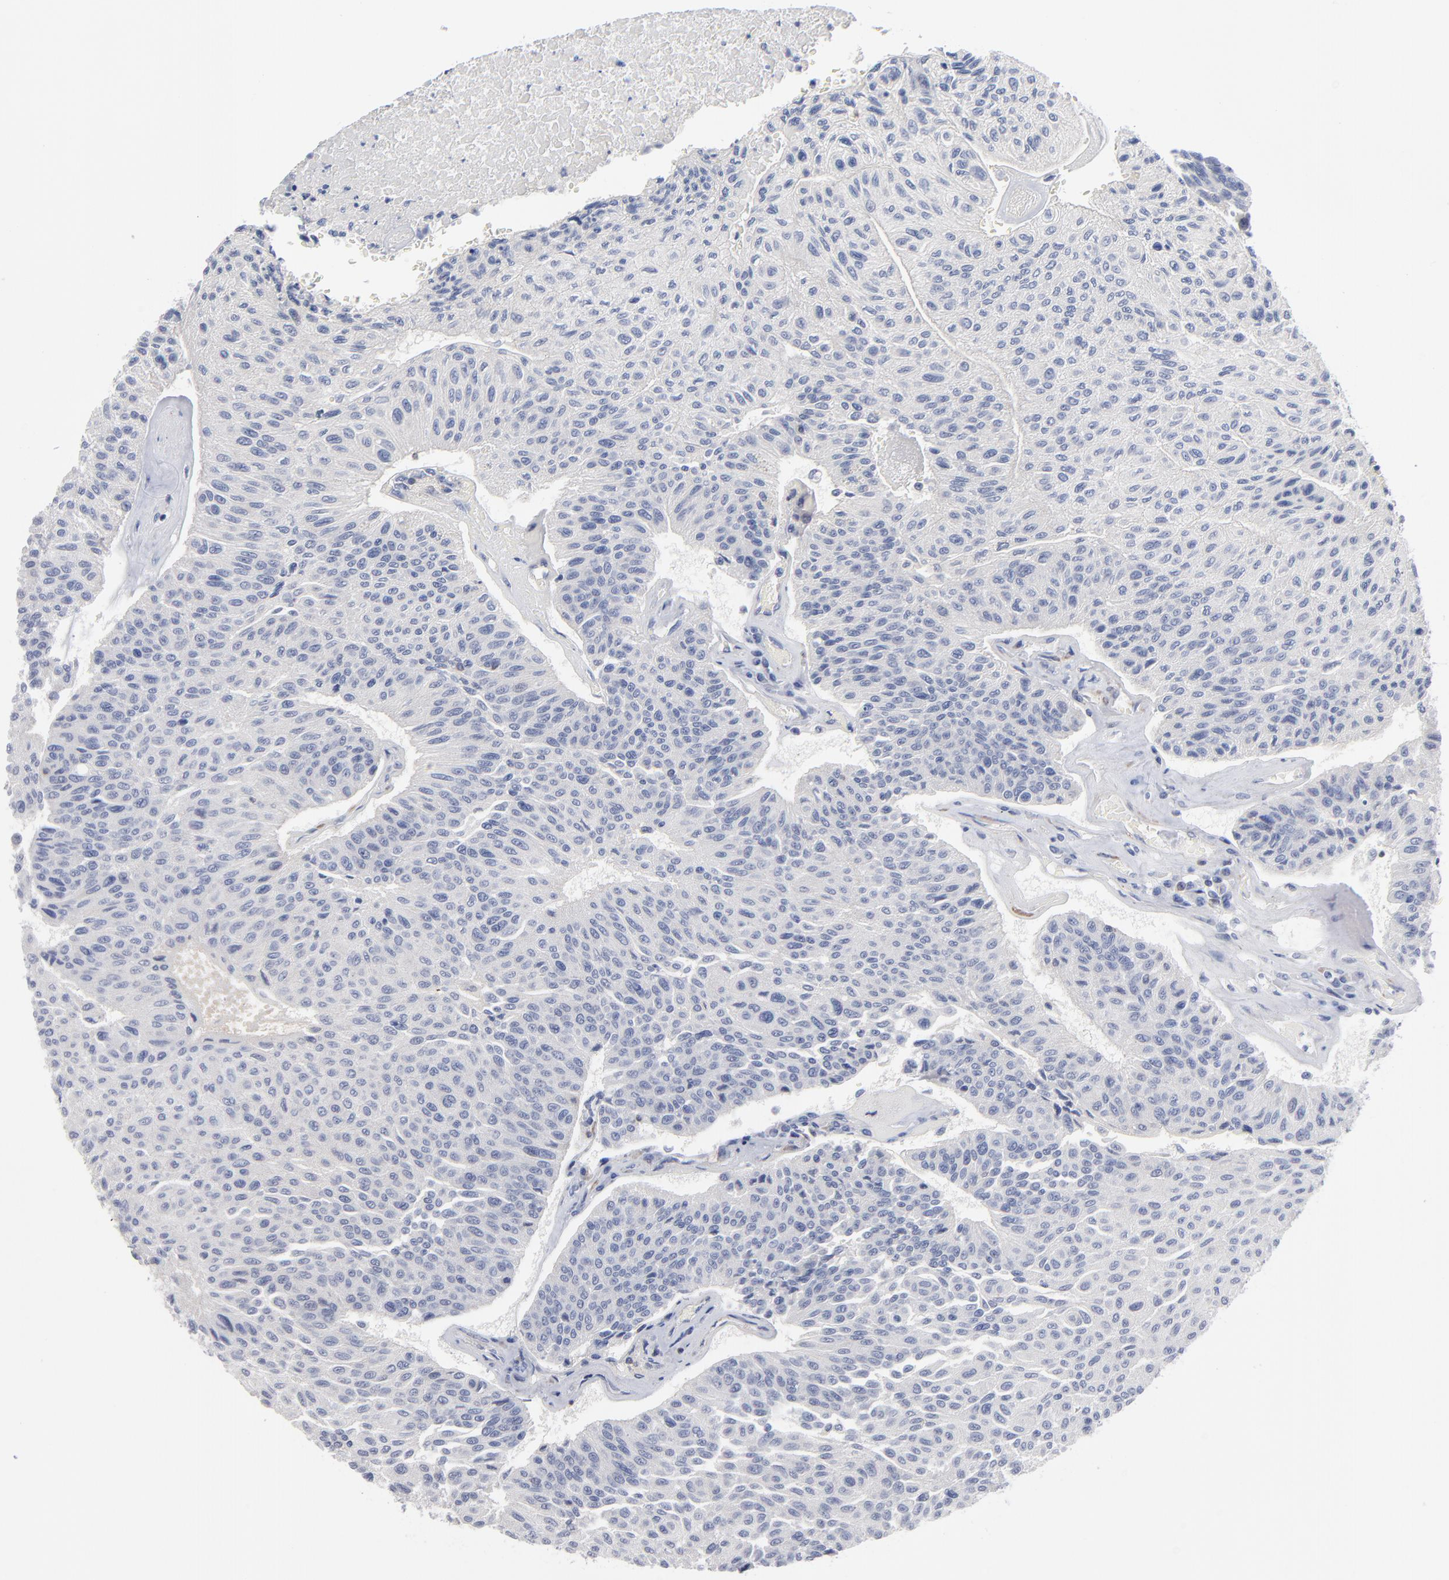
{"staining": {"intensity": "negative", "quantity": "none", "location": "none"}, "tissue": "urothelial cancer", "cell_type": "Tumor cells", "image_type": "cancer", "snomed": [{"axis": "morphology", "description": "Urothelial carcinoma, High grade"}, {"axis": "topography", "description": "Urinary bladder"}], "caption": "Immunohistochemical staining of human high-grade urothelial carcinoma exhibits no significant staining in tumor cells.", "gene": "PDLIM2", "patient": {"sex": "male", "age": 66}}